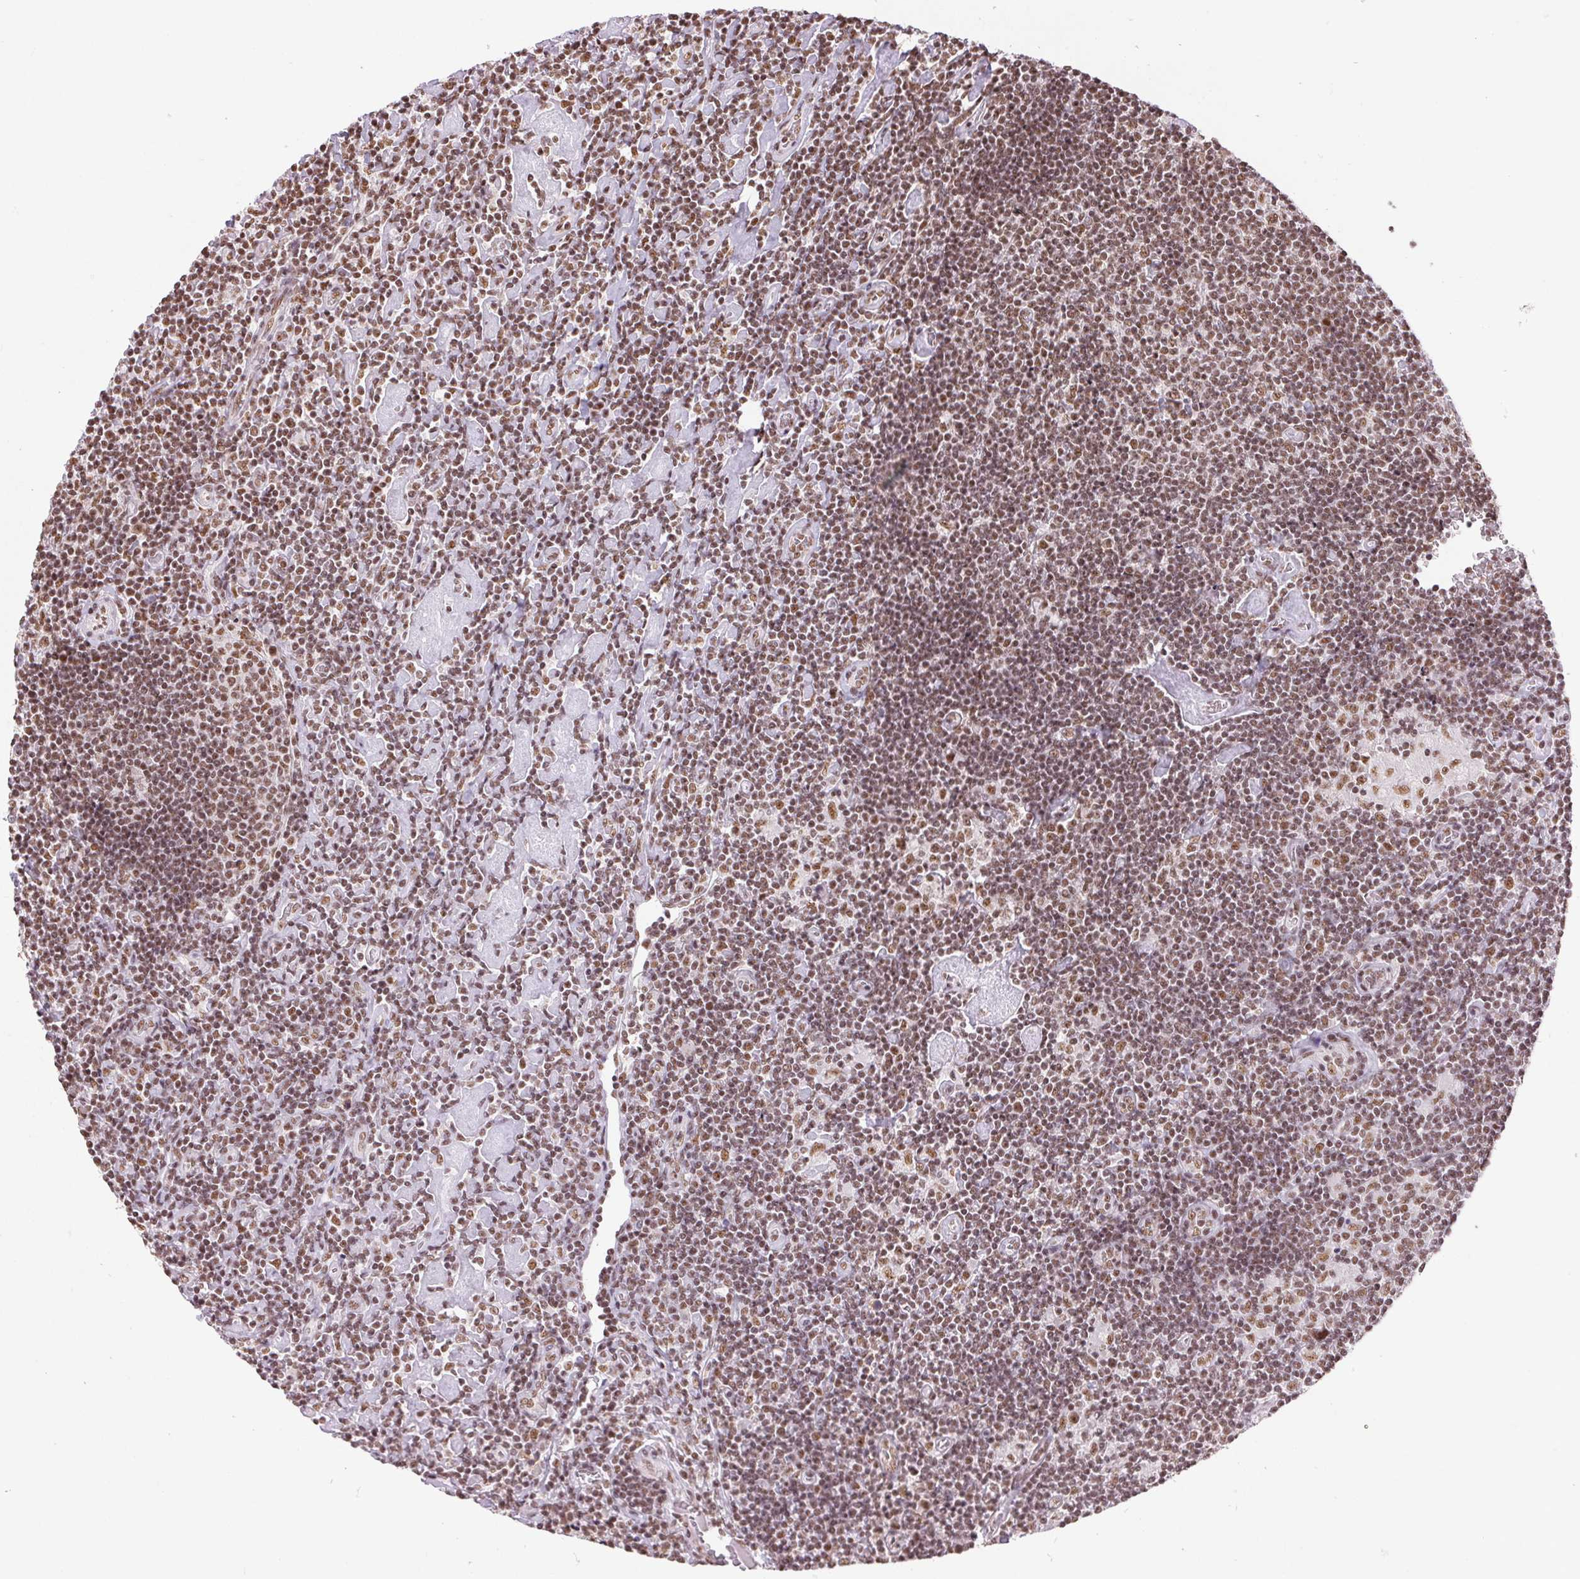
{"staining": {"intensity": "moderate", "quantity": ">75%", "location": "nuclear"}, "tissue": "lymphoma", "cell_type": "Tumor cells", "image_type": "cancer", "snomed": [{"axis": "morphology", "description": "Hodgkin's disease, NOS"}, {"axis": "topography", "description": "Lymph node"}], "caption": "DAB immunohistochemical staining of lymphoma reveals moderate nuclear protein positivity in approximately >75% of tumor cells.", "gene": "IK", "patient": {"sex": "male", "age": 40}}